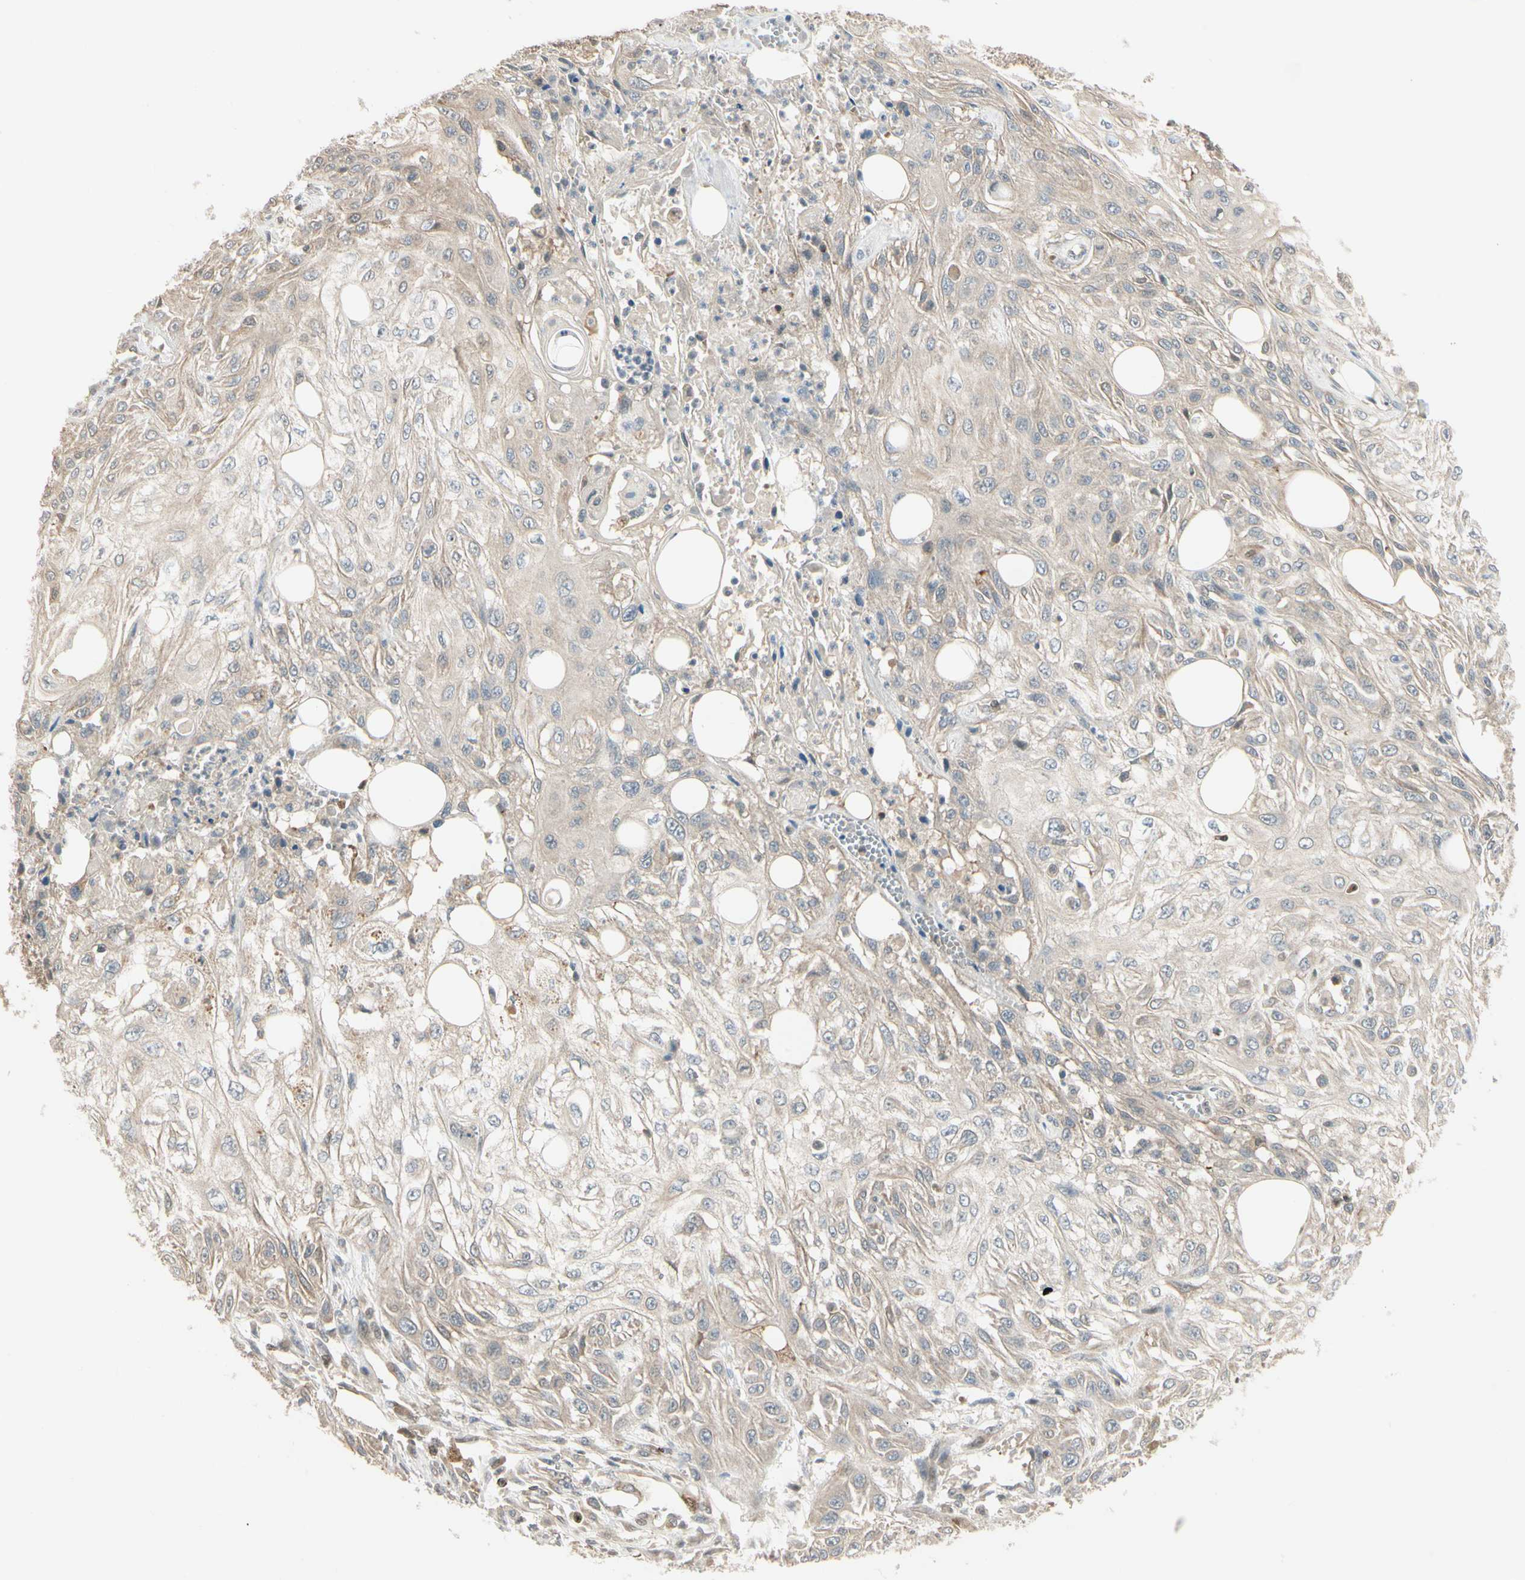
{"staining": {"intensity": "weak", "quantity": ">75%", "location": "cytoplasmic/membranous"}, "tissue": "skin cancer", "cell_type": "Tumor cells", "image_type": "cancer", "snomed": [{"axis": "morphology", "description": "Squamous cell carcinoma, NOS"}, {"axis": "topography", "description": "Skin"}], "caption": "Human skin cancer stained with a brown dye demonstrates weak cytoplasmic/membranous positive expression in approximately >75% of tumor cells.", "gene": "EVC", "patient": {"sex": "male", "age": 75}}